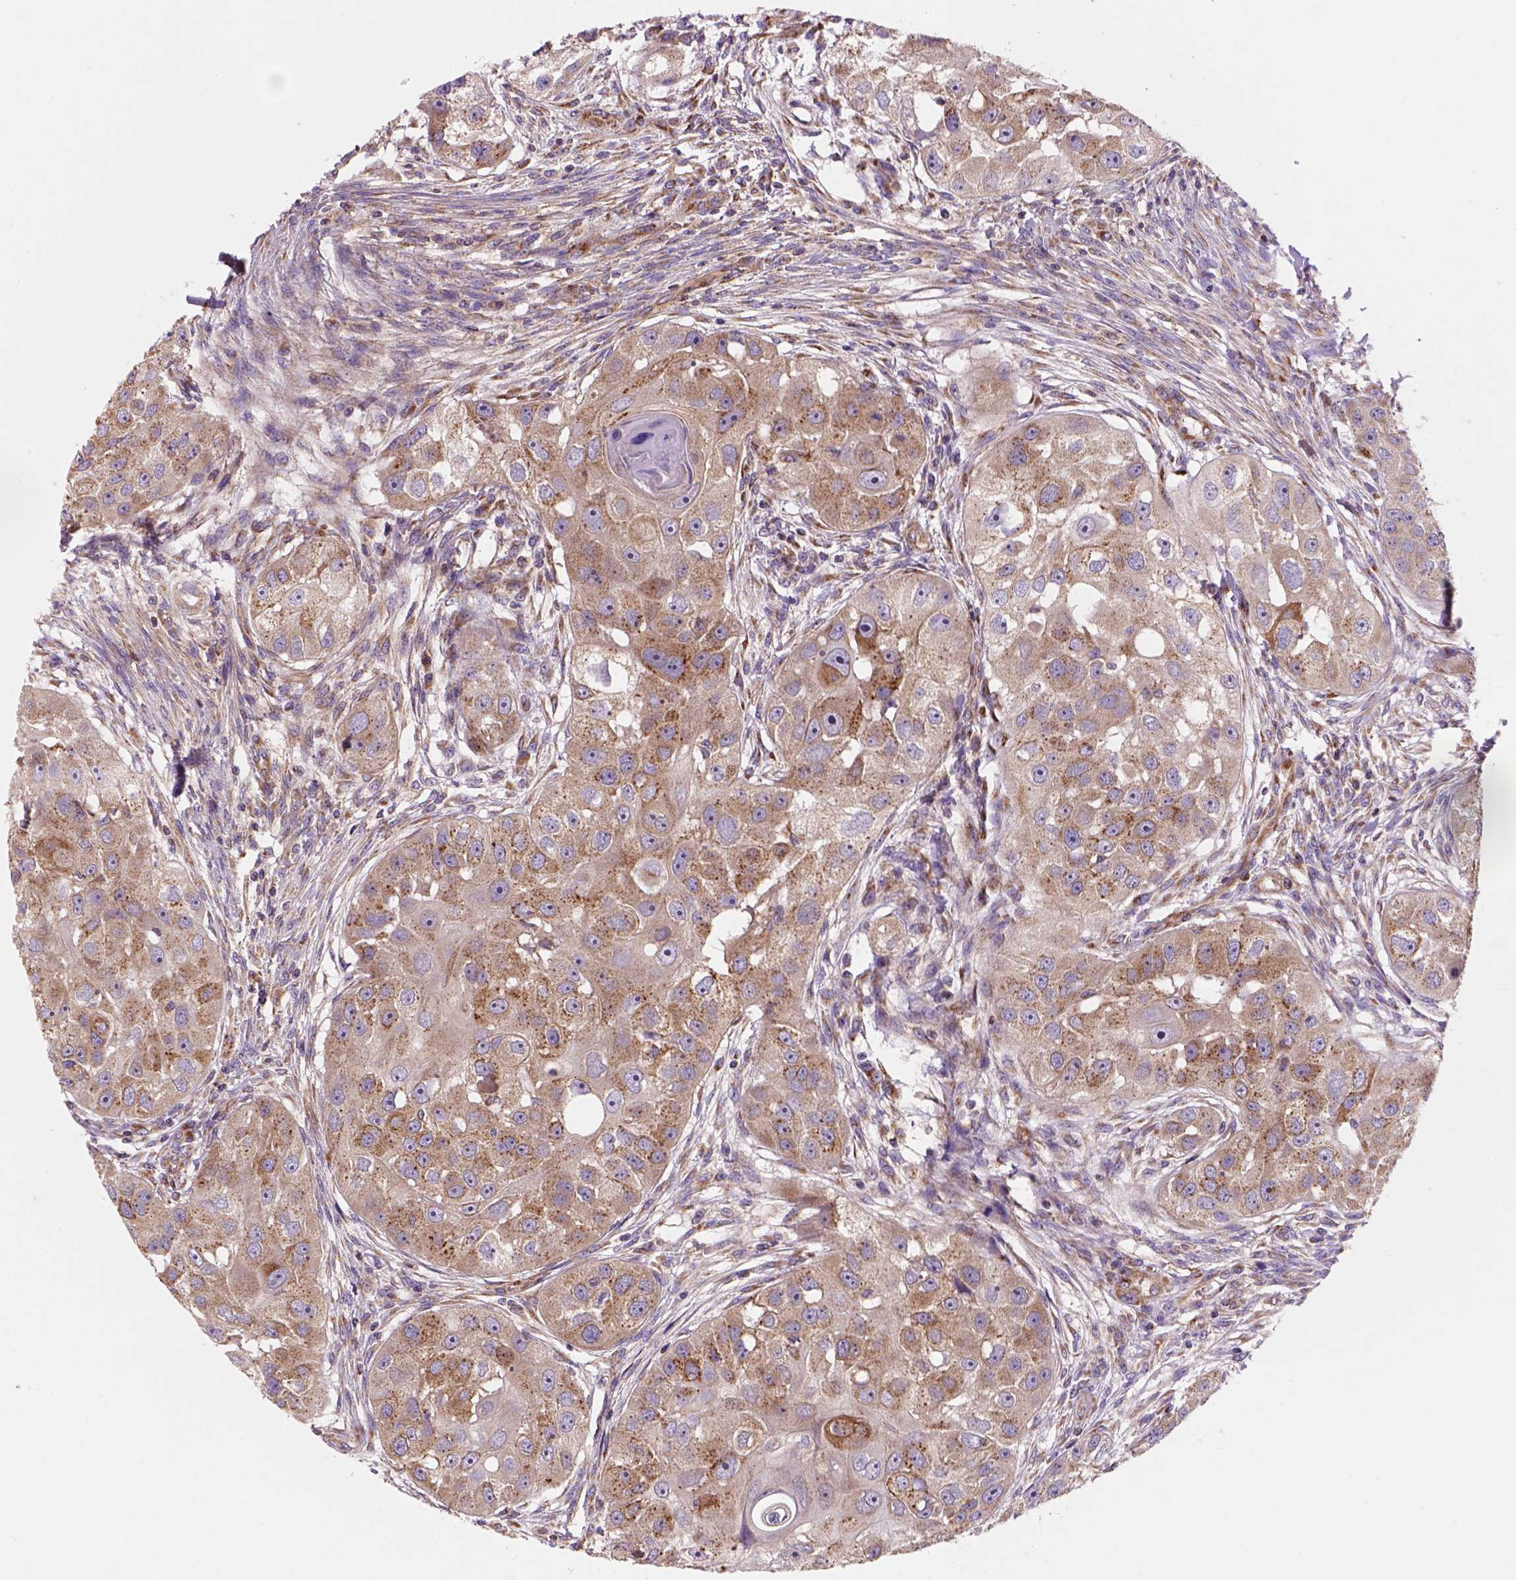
{"staining": {"intensity": "moderate", "quantity": "25%-75%", "location": "cytoplasmic/membranous"}, "tissue": "head and neck cancer", "cell_type": "Tumor cells", "image_type": "cancer", "snomed": [{"axis": "morphology", "description": "Squamous cell carcinoma, NOS"}, {"axis": "topography", "description": "Head-Neck"}], "caption": "Protein staining of head and neck cancer tissue demonstrates moderate cytoplasmic/membranous positivity in approximately 25%-75% of tumor cells. (IHC, brightfield microscopy, high magnification).", "gene": "WARS2", "patient": {"sex": "male", "age": 51}}